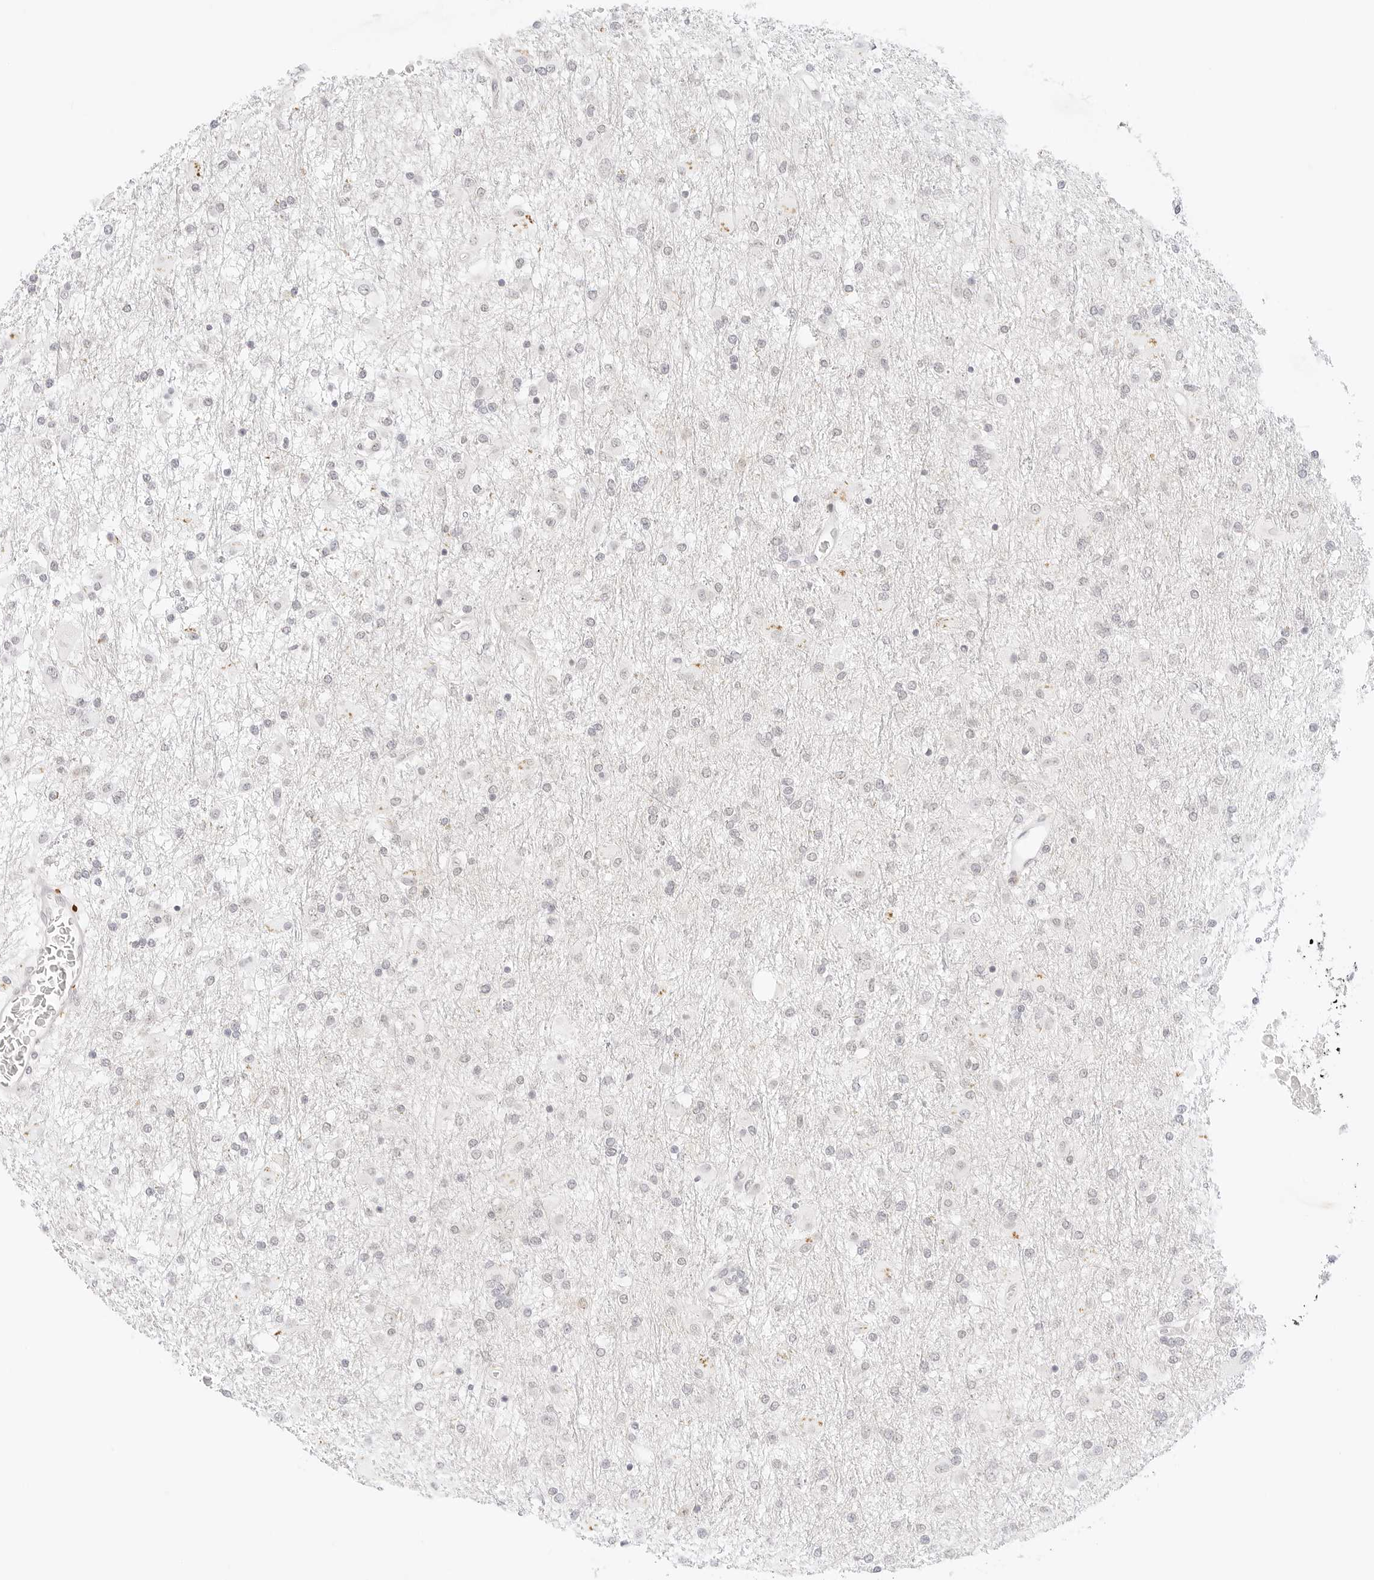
{"staining": {"intensity": "negative", "quantity": "none", "location": "none"}, "tissue": "glioma", "cell_type": "Tumor cells", "image_type": "cancer", "snomed": [{"axis": "morphology", "description": "Glioma, malignant, Low grade"}, {"axis": "topography", "description": "Brain"}], "caption": "This photomicrograph is of low-grade glioma (malignant) stained with immunohistochemistry (IHC) to label a protein in brown with the nuclei are counter-stained blue. There is no expression in tumor cells.", "gene": "XKR4", "patient": {"sex": "male", "age": 65}}